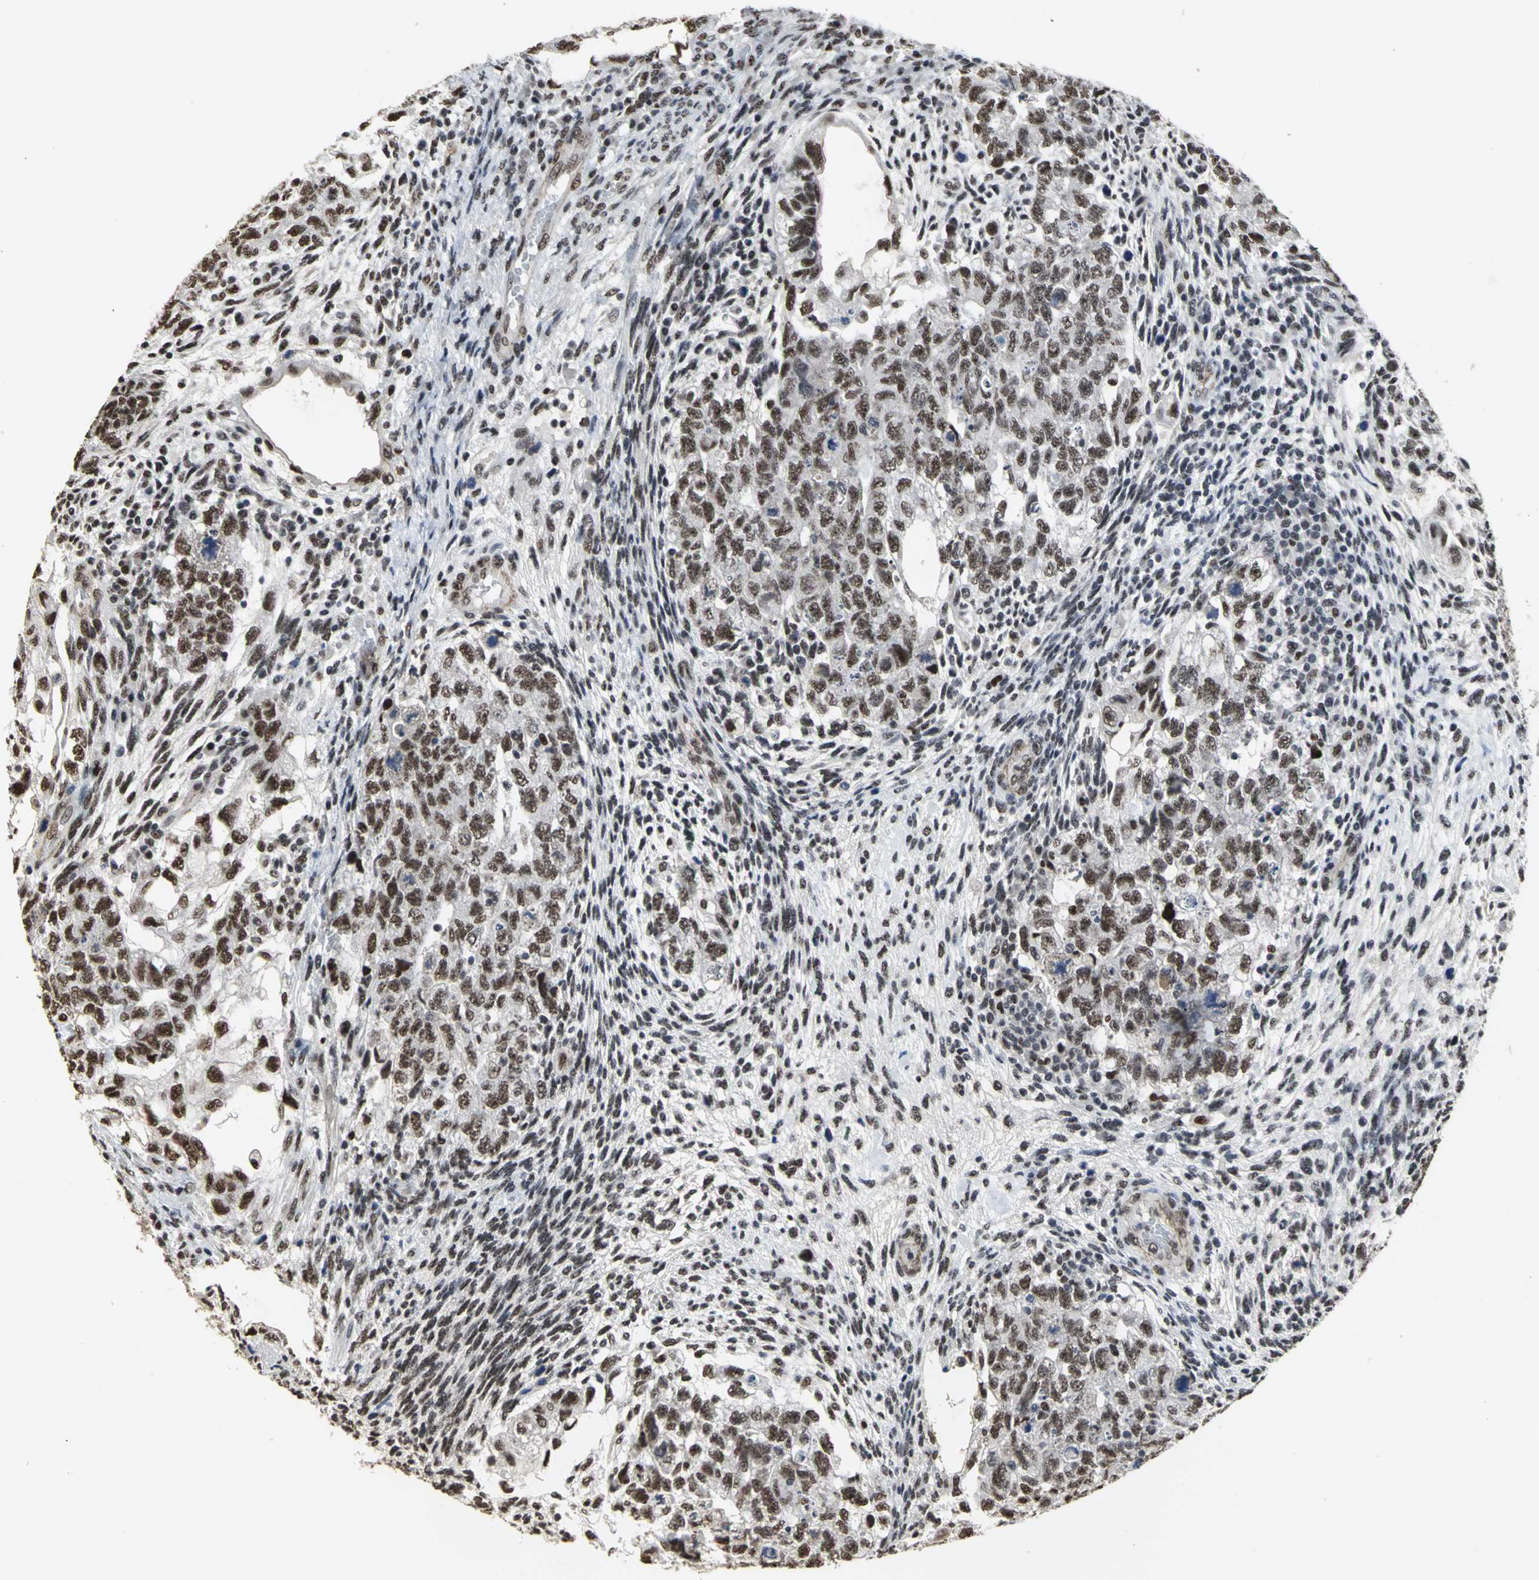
{"staining": {"intensity": "strong", "quantity": ">75%", "location": "nuclear"}, "tissue": "testis cancer", "cell_type": "Tumor cells", "image_type": "cancer", "snomed": [{"axis": "morphology", "description": "Normal tissue, NOS"}, {"axis": "morphology", "description": "Carcinoma, Embryonal, NOS"}, {"axis": "topography", "description": "Testis"}], "caption": "A high-resolution photomicrograph shows IHC staining of testis embryonal carcinoma, which displays strong nuclear positivity in approximately >75% of tumor cells. (DAB = brown stain, brightfield microscopy at high magnification).", "gene": "CCDC88C", "patient": {"sex": "male", "age": 36}}